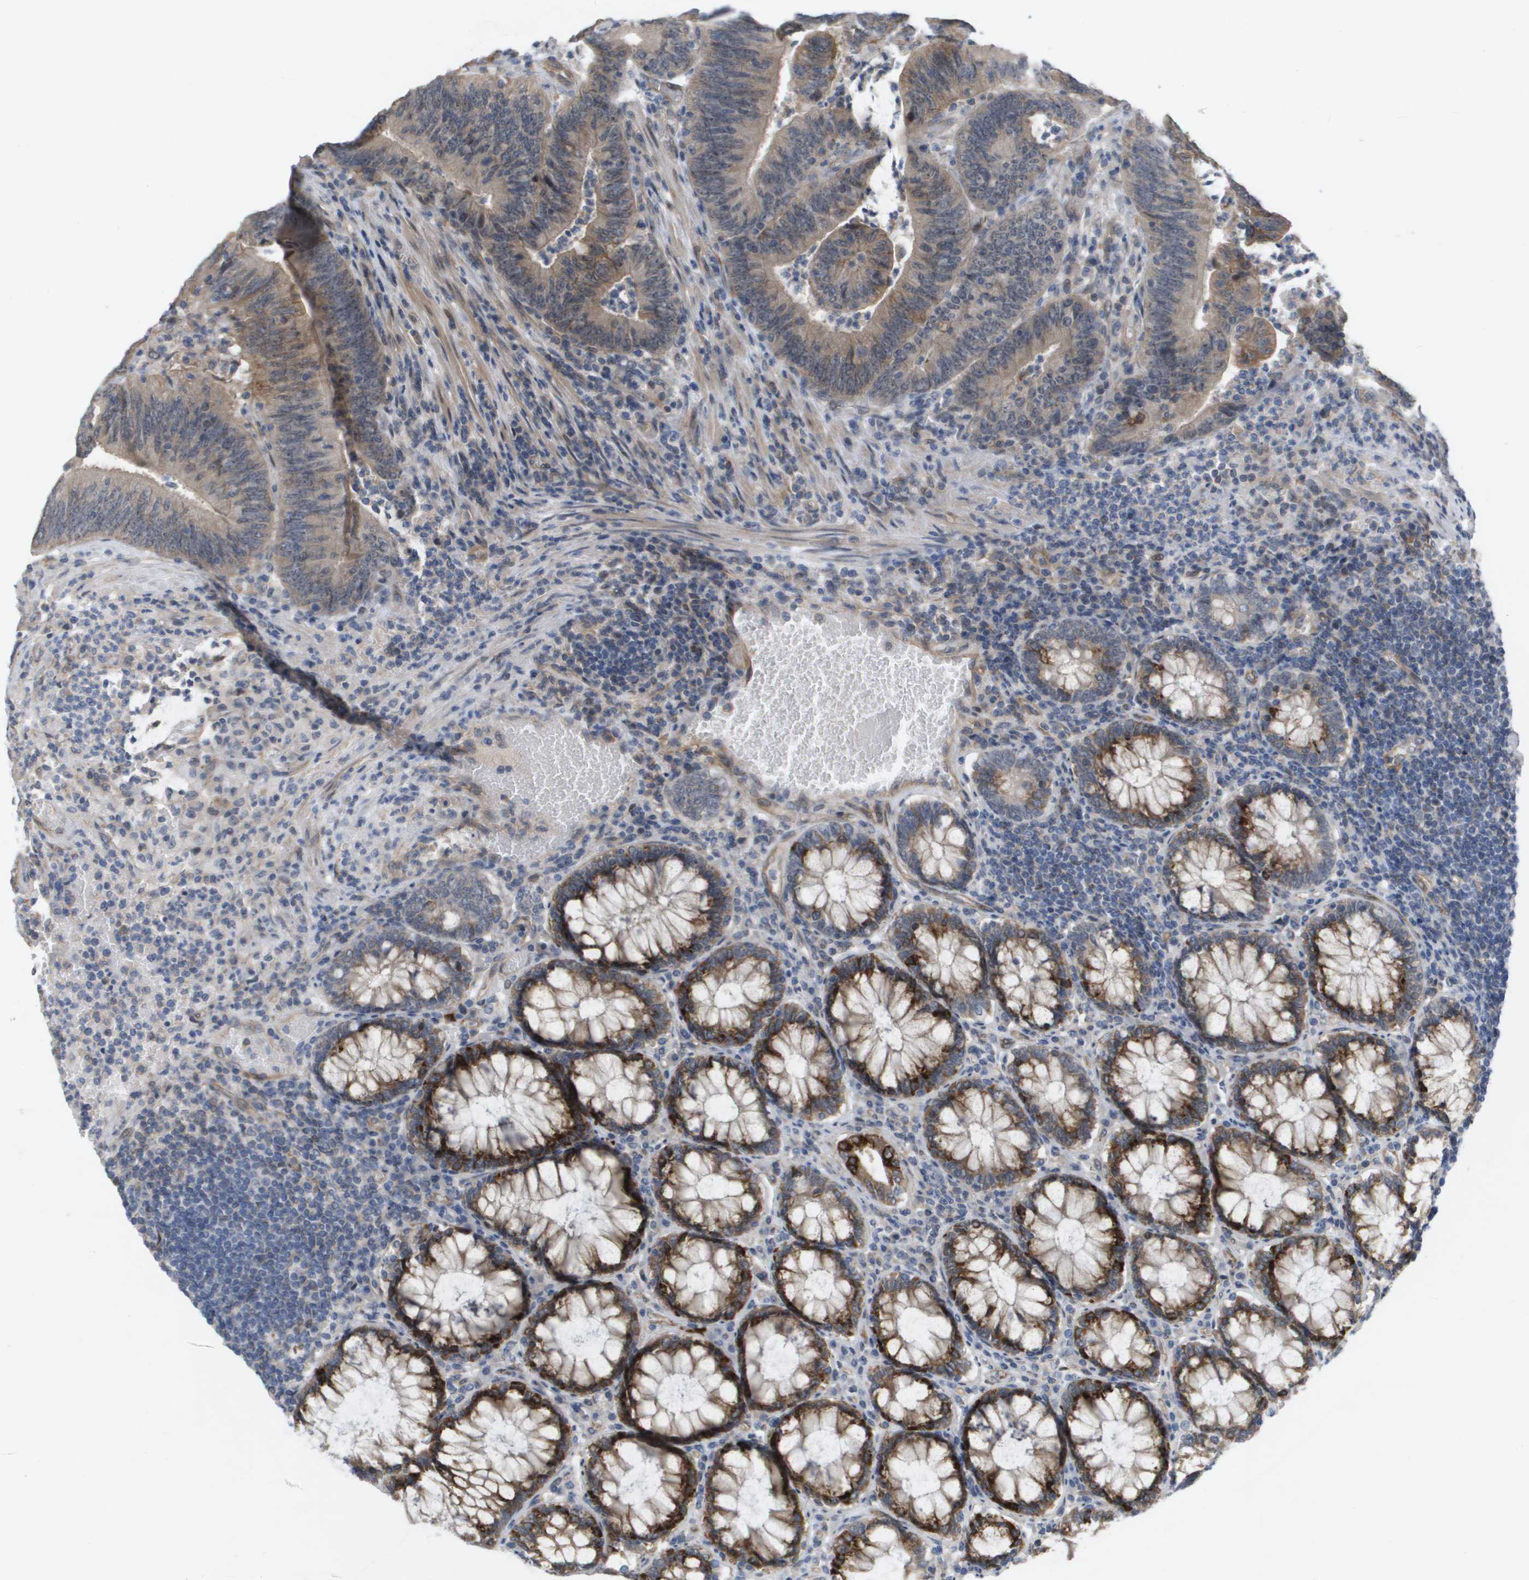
{"staining": {"intensity": "weak", "quantity": "25%-75%", "location": "cytoplasmic/membranous"}, "tissue": "colorectal cancer", "cell_type": "Tumor cells", "image_type": "cancer", "snomed": [{"axis": "morphology", "description": "Normal tissue, NOS"}, {"axis": "morphology", "description": "Adenocarcinoma, NOS"}, {"axis": "topography", "description": "Rectum"}], "caption": "A brown stain highlights weak cytoplasmic/membranous positivity of a protein in human colorectal cancer (adenocarcinoma) tumor cells.", "gene": "MTARC2", "patient": {"sex": "female", "age": 66}}